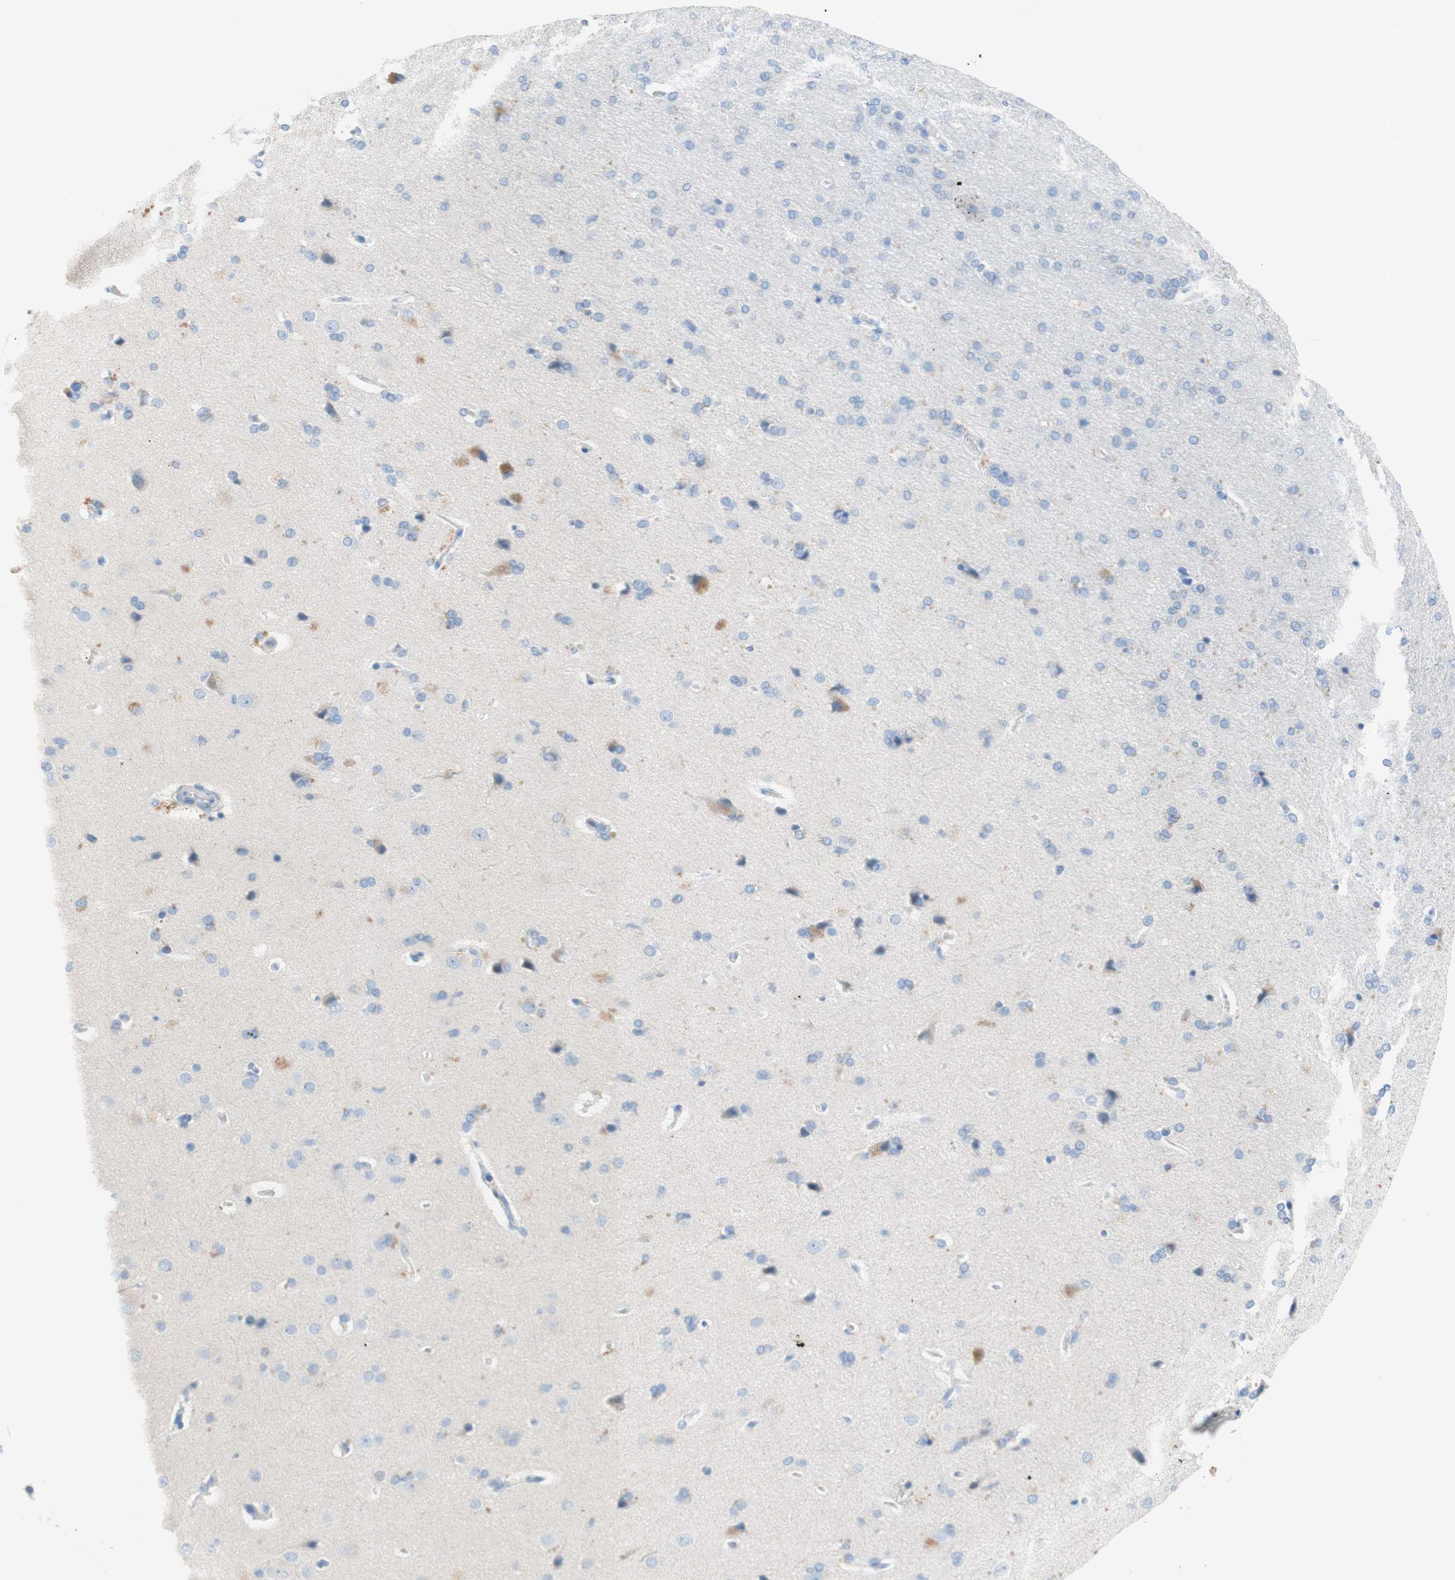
{"staining": {"intensity": "negative", "quantity": "none", "location": "none"}, "tissue": "cerebral cortex", "cell_type": "Endothelial cells", "image_type": "normal", "snomed": [{"axis": "morphology", "description": "Normal tissue, NOS"}, {"axis": "topography", "description": "Cerebral cortex"}], "caption": "Protein analysis of benign cerebral cortex displays no significant positivity in endothelial cells. Brightfield microscopy of immunohistochemistry (IHC) stained with DAB (3,3'-diaminobenzidine) (brown) and hematoxylin (blue), captured at high magnification.", "gene": "POLR2J3", "patient": {"sex": "male", "age": 62}}